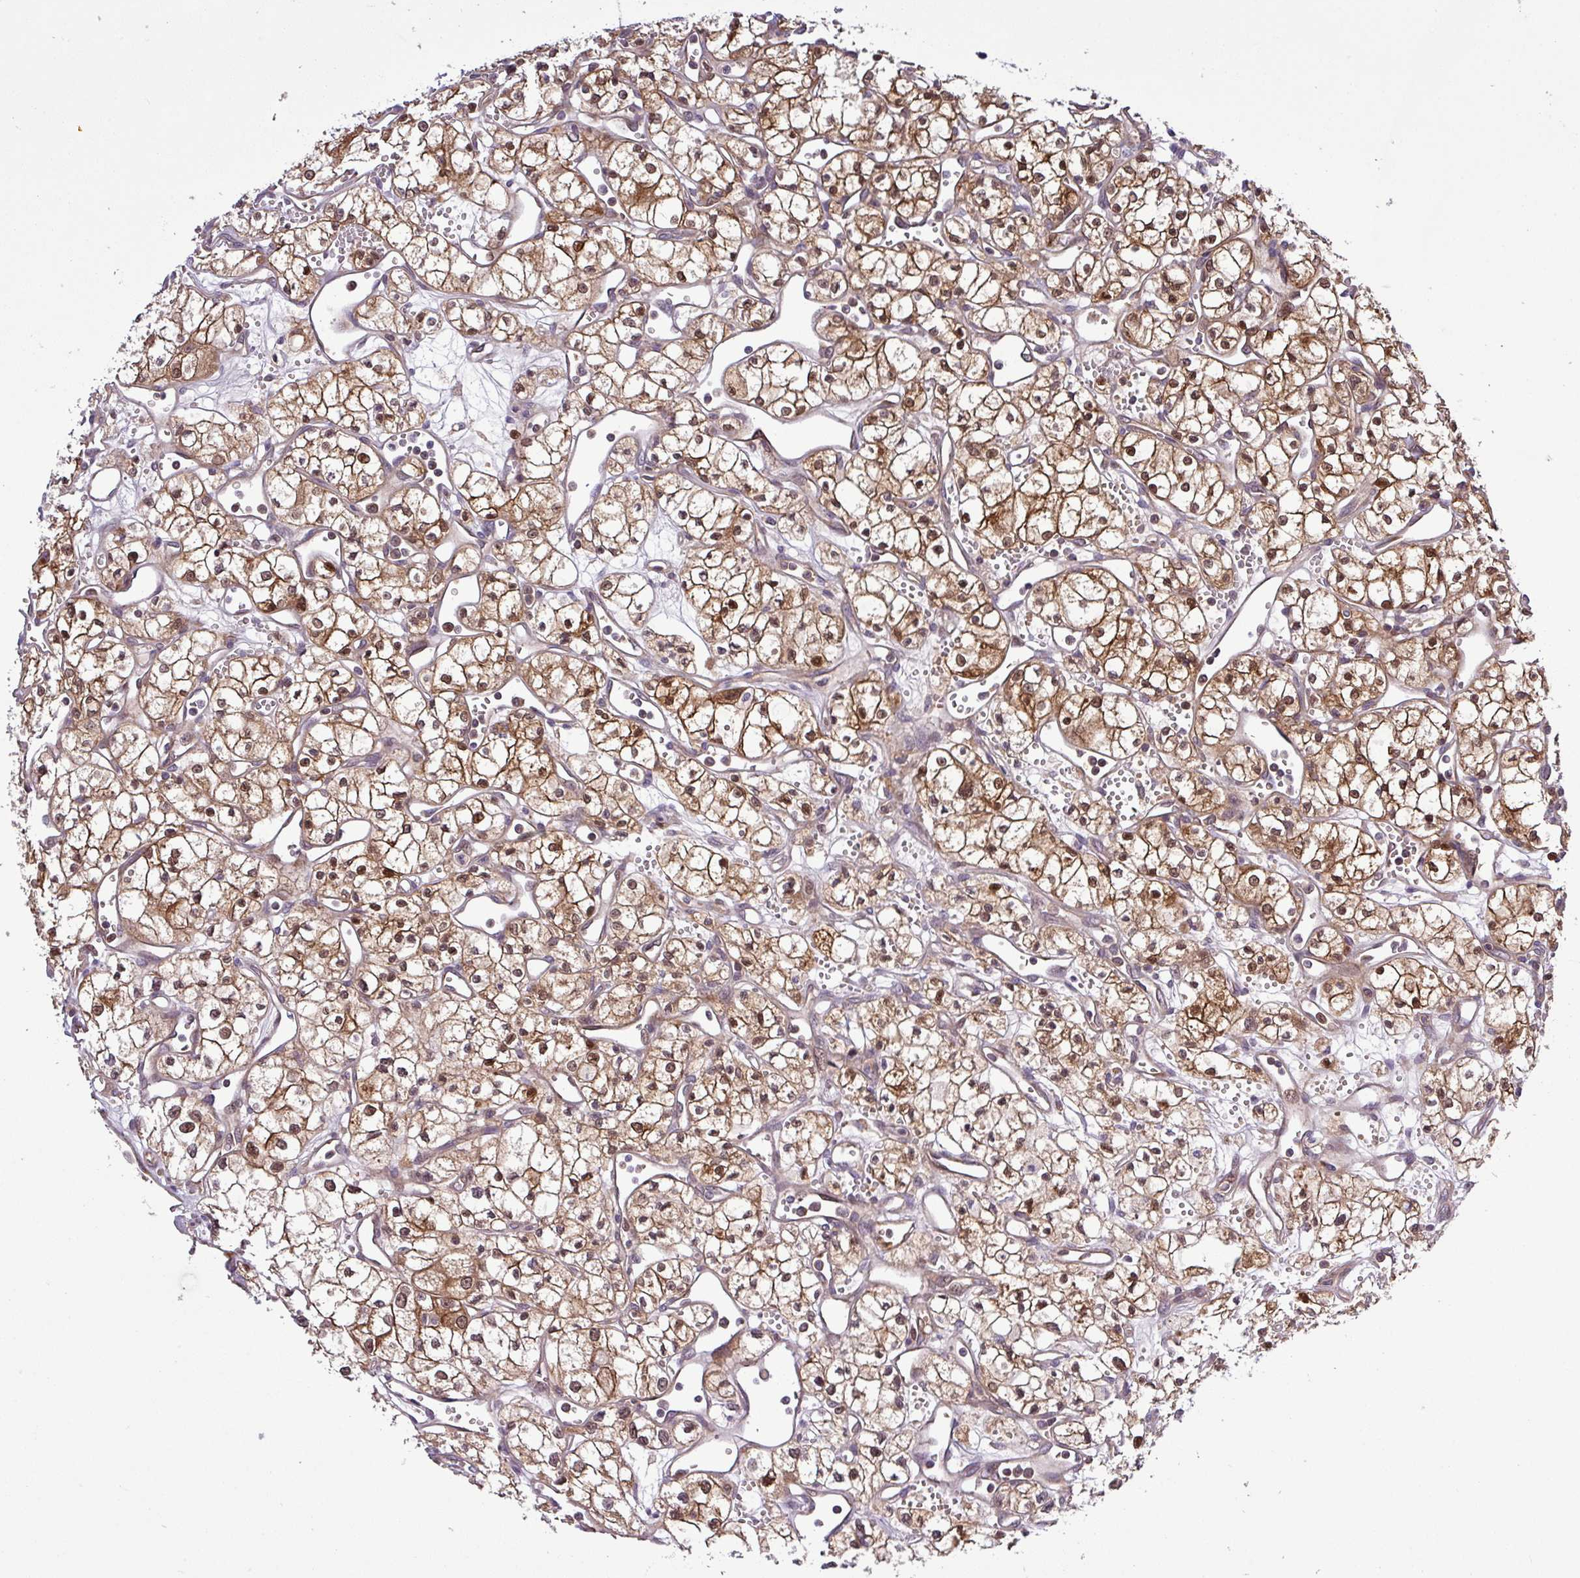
{"staining": {"intensity": "moderate", "quantity": ">75%", "location": "cytoplasmic/membranous,nuclear"}, "tissue": "renal cancer", "cell_type": "Tumor cells", "image_type": "cancer", "snomed": [{"axis": "morphology", "description": "Adenocarcinoma, NOS"}, {"axis": "topography", "description": "Kidney"}], "caption": "A histopathology image of human renal cancer (adenocarcinoma) stained for a protein shows moderate cytoplasmic/membranous and nuclear brown staining in tumor cells.", "gene": "CARHSP1", "patient": {"sex": "male", "age": 59}}